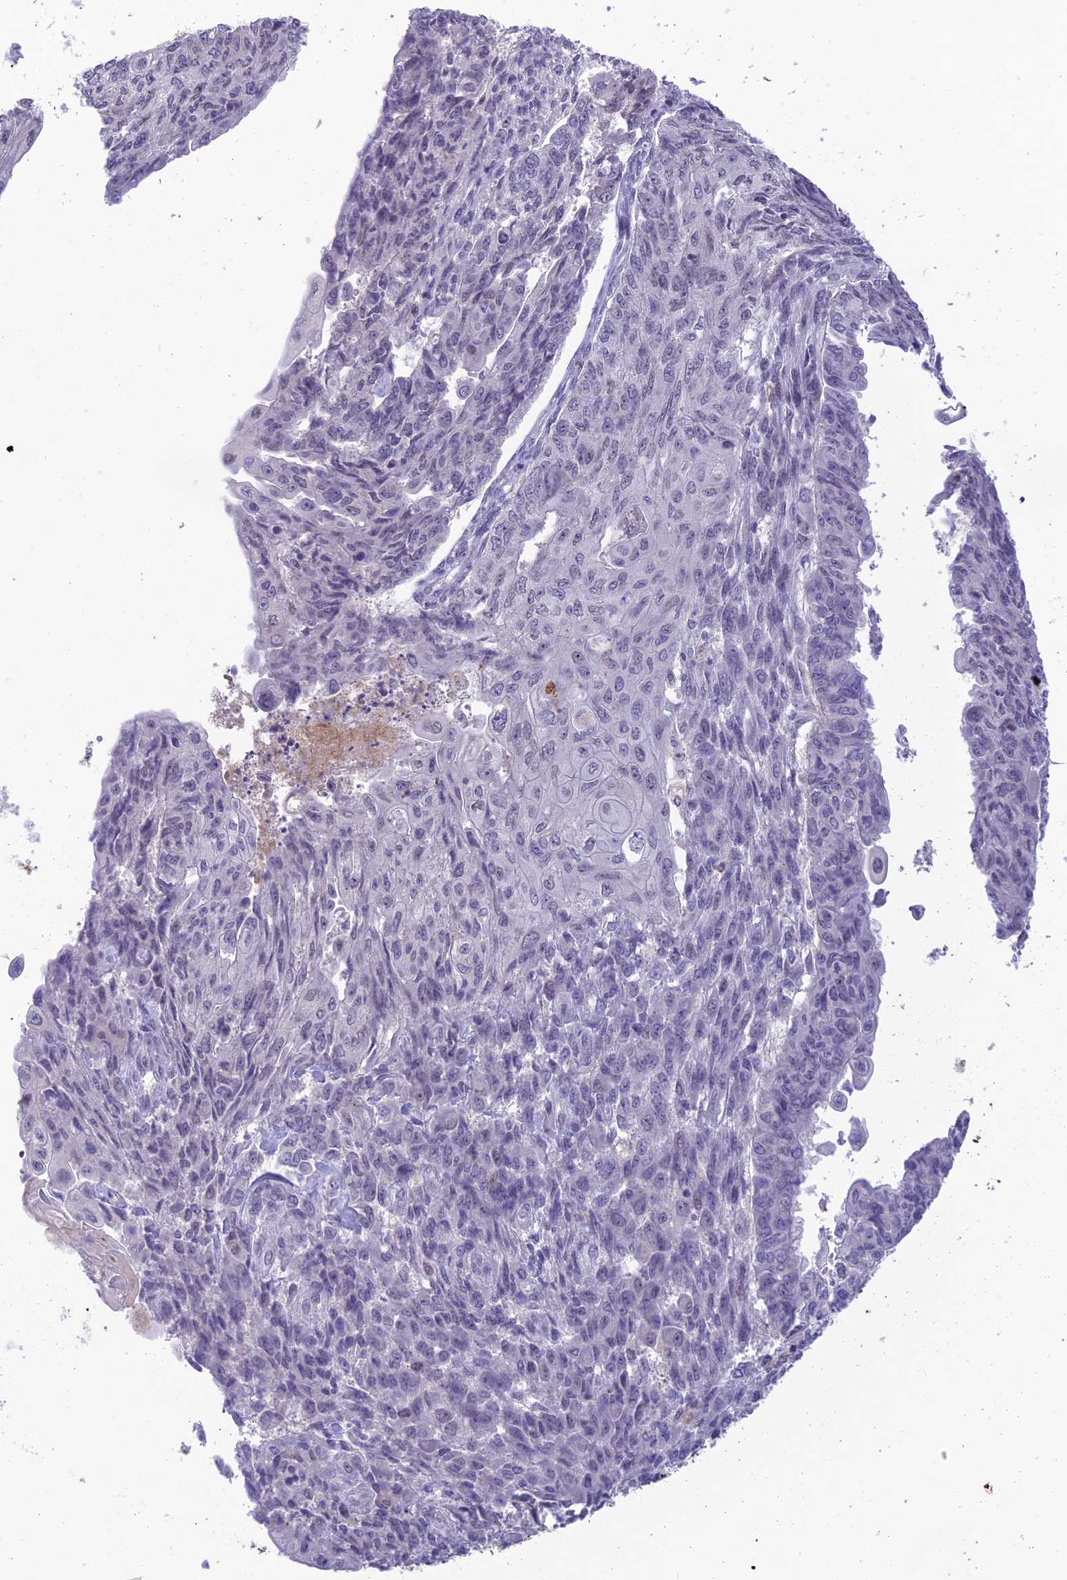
{"staining": {"intensity": "negative", "quantity": "none", "location": "none"}, "tissue": "endometrial cancer", "cell_type": "Tumor cells", "image_type": "cancer", "snomed": [{"axis": "morphology", "description": "Adenocarcinoma, NOS"}, {"axis": "topography", "description": "Endometrium"}], "caption": "High power microscopy photomicrograph of an IHC image of endometrial cancer (adenocarcinoma), revealing no significant positivity in tumor cells.", "gene": "BMT2", "patient": {"sex": "female", "age": 32}}